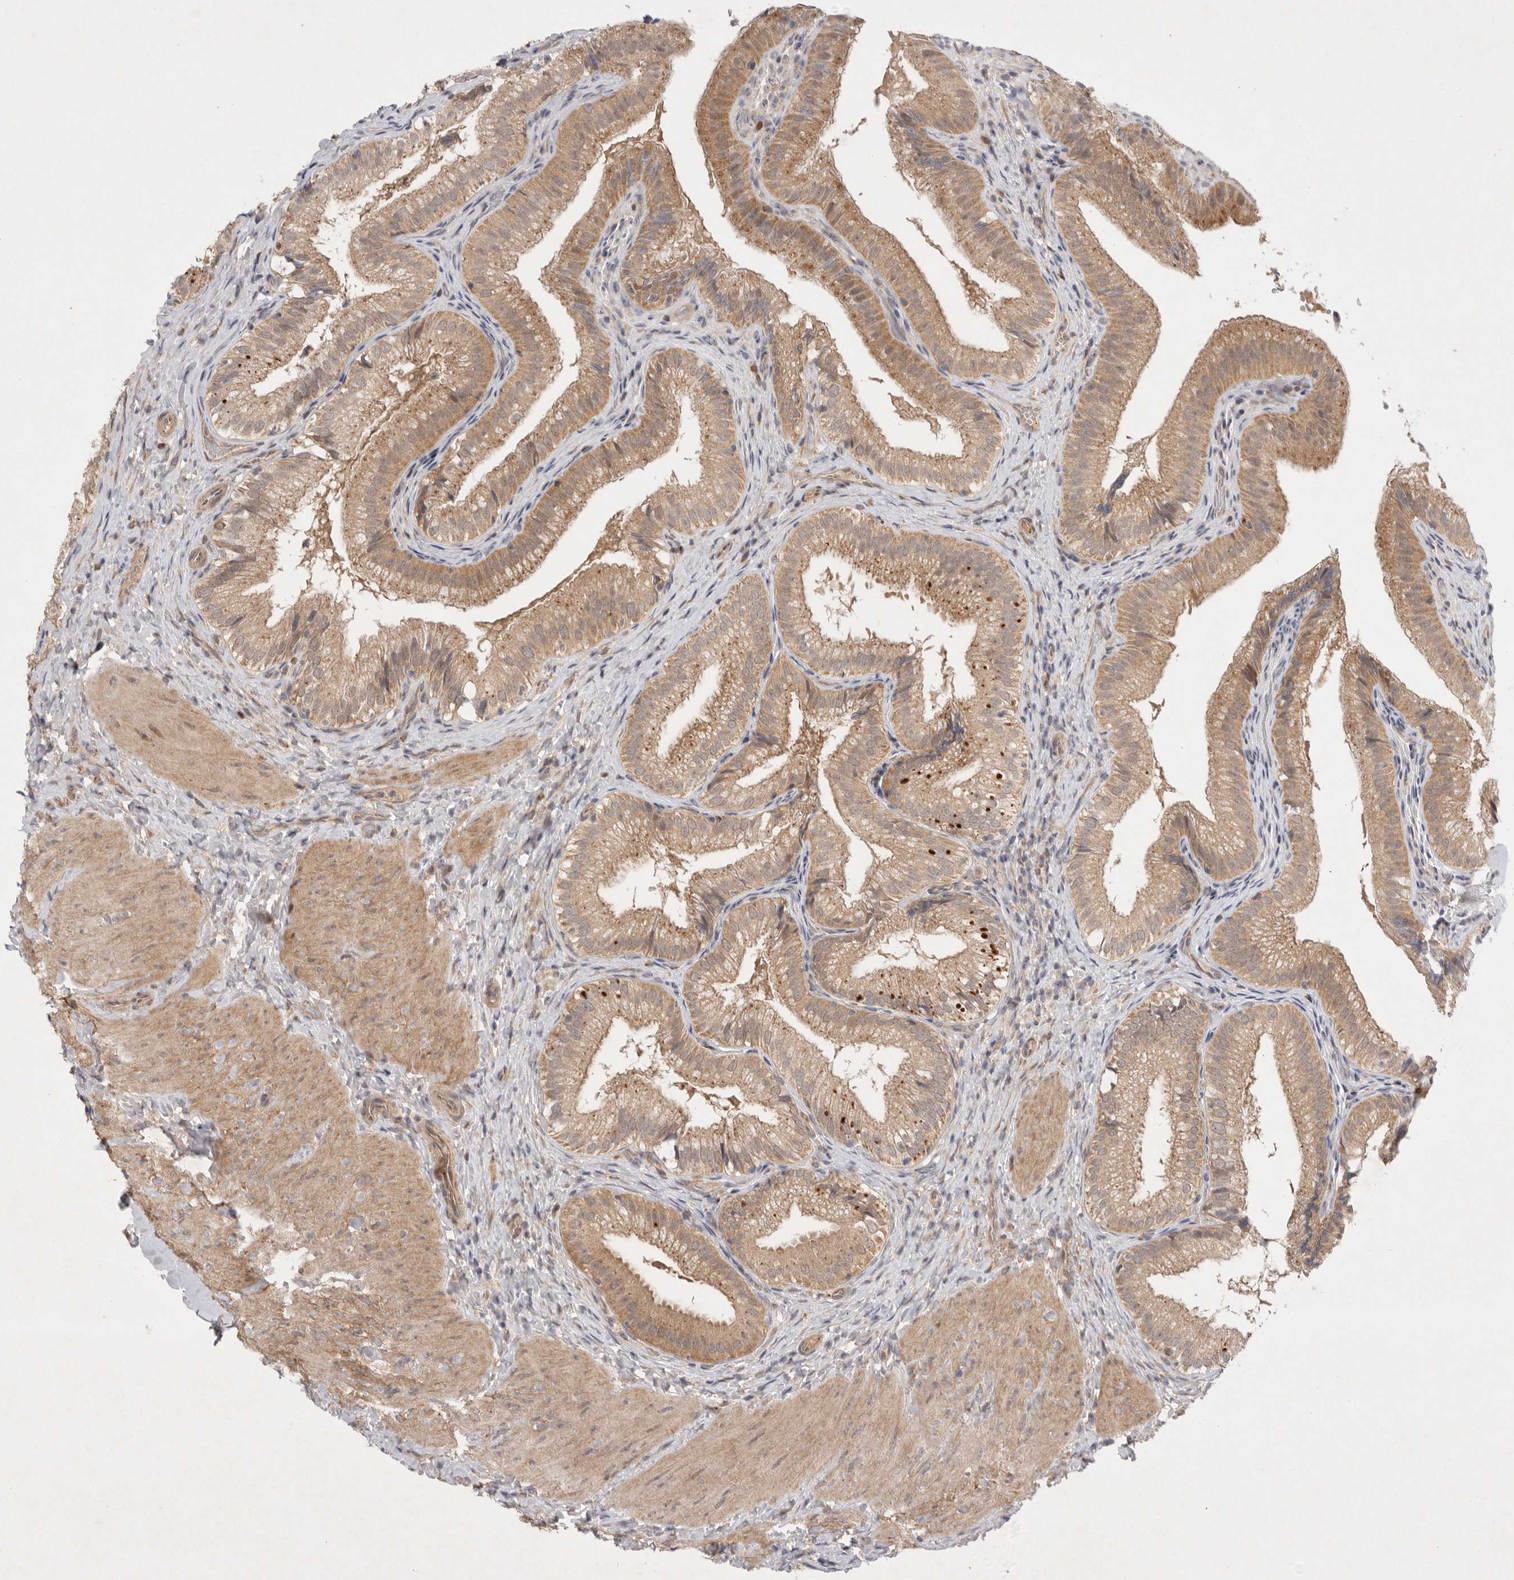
{"staining": {"intensity": "moderate", "quantity": ">75%", "location": "cytoplasmic/membranous"}, "tissue": "gallbladder", "cell_type": "Glandular cells", "image_type": "normal", "snomed": [{"axis": "morphology", "description": "Normal tissue, NOS"}, {"axis": "topography", "description": "Gallbladder"}], "caption": "An IHC histopathology image of benign tissue is shown. Protein staining in brown labels moderate cytoplasmic/membranous positivity in gallbladder within glandular cells.", "gene": "PTPDC1", "patient": {"sex": "female", "age": 30}}